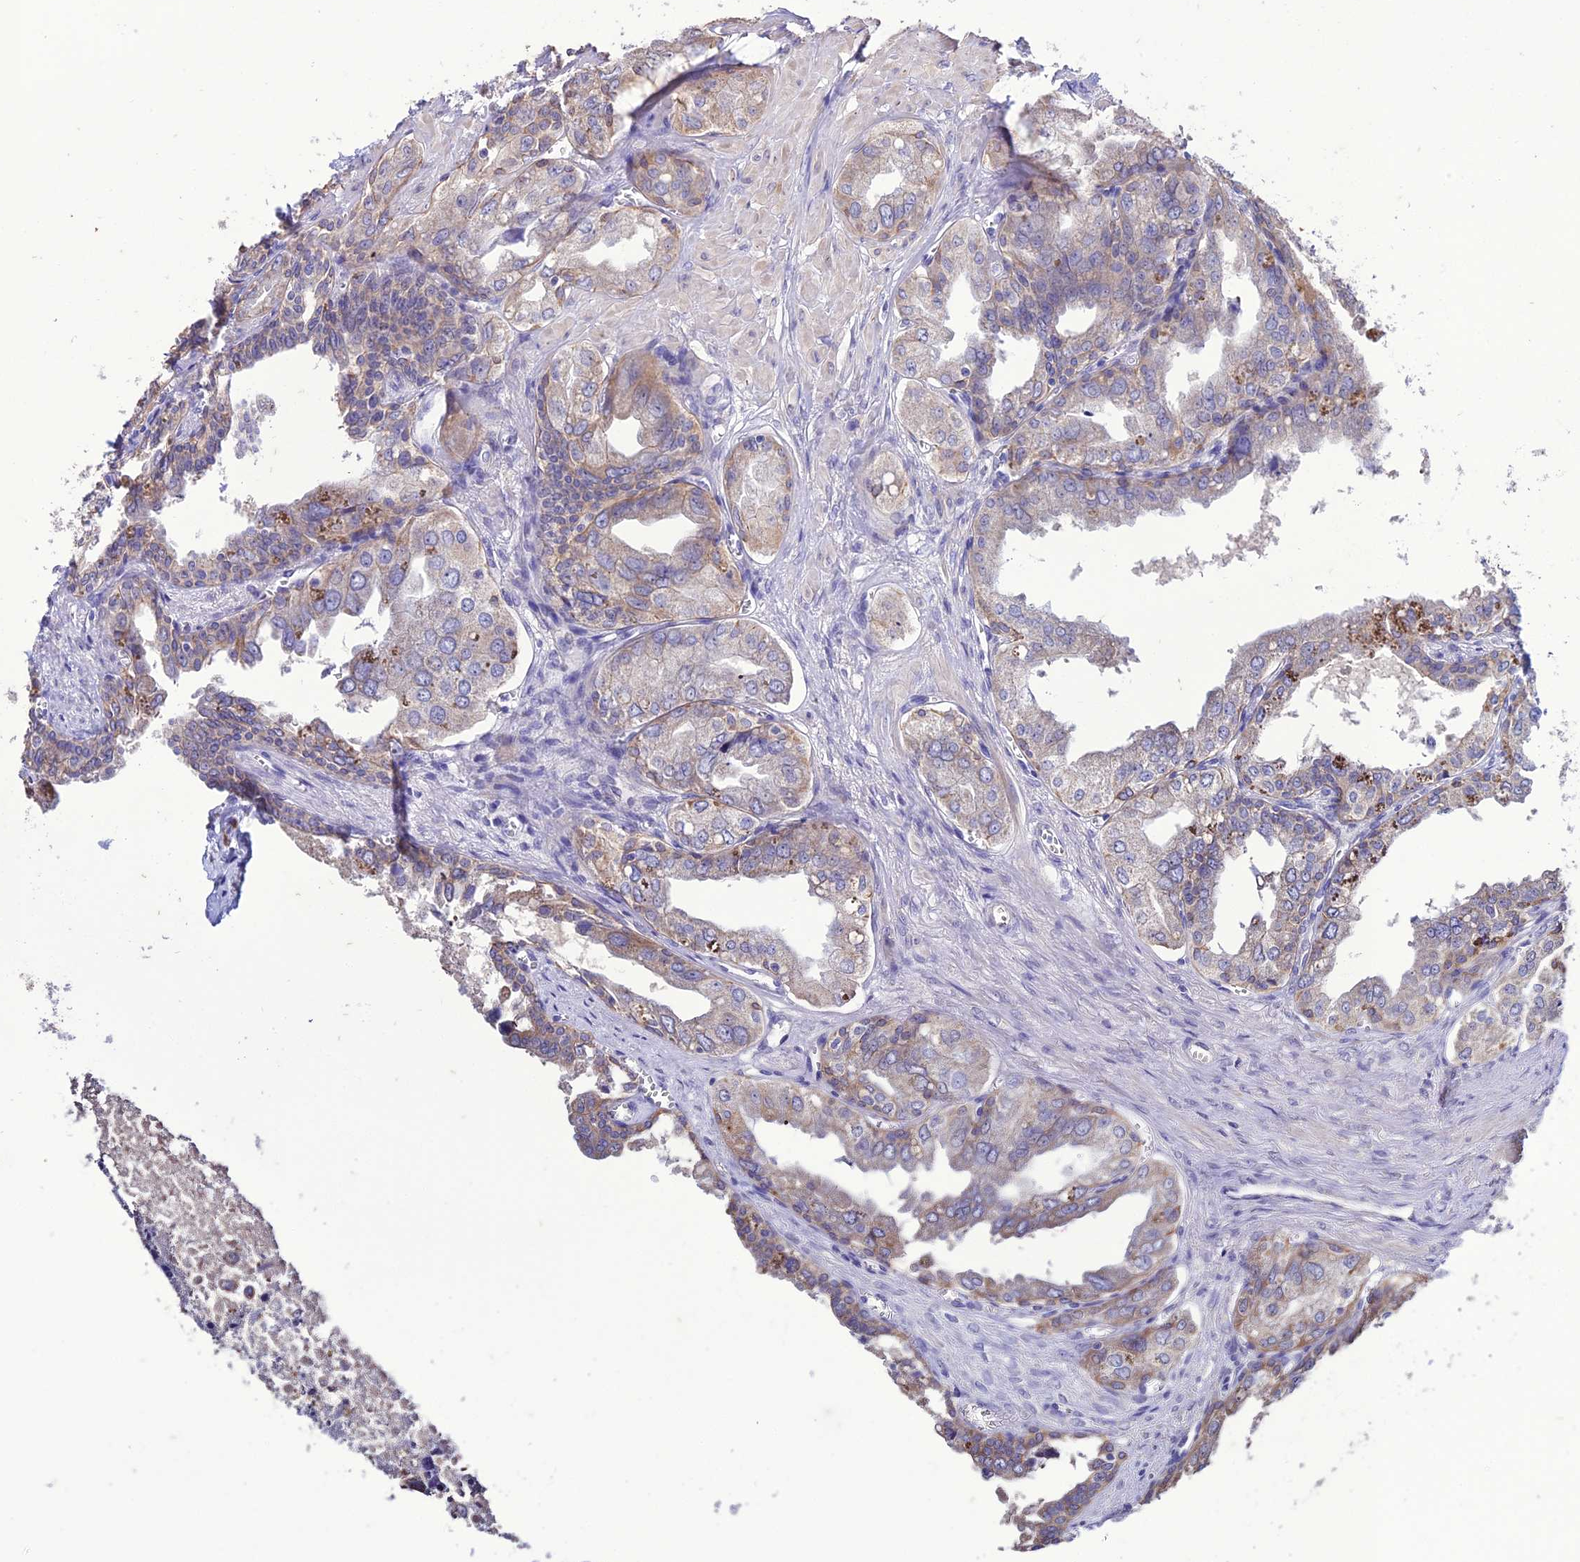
{"staining": {"intensity": "moderate", "quantity": "<25%", "location": "cytoplasmic/membranous"}, "tissue": "seminal vesicle", "cell_type": "Glandular cells", "image_type": "normal", "snomed": [{"axis": "morphology", "description": "Normal tissue, NOS"}, {"axis": "topography", "description": "Seminal veicle"}], "caption": "Immunohistochemical staining of benign seminal vesicle exhibits moderate cytoplasmic/membranous protein positivity in about <25% of glandular cells. (DAB IHC with brightfield microscopy, high magnification).", "gene": "HOGA1", "patient": {"sex": "male", "age": 67}}